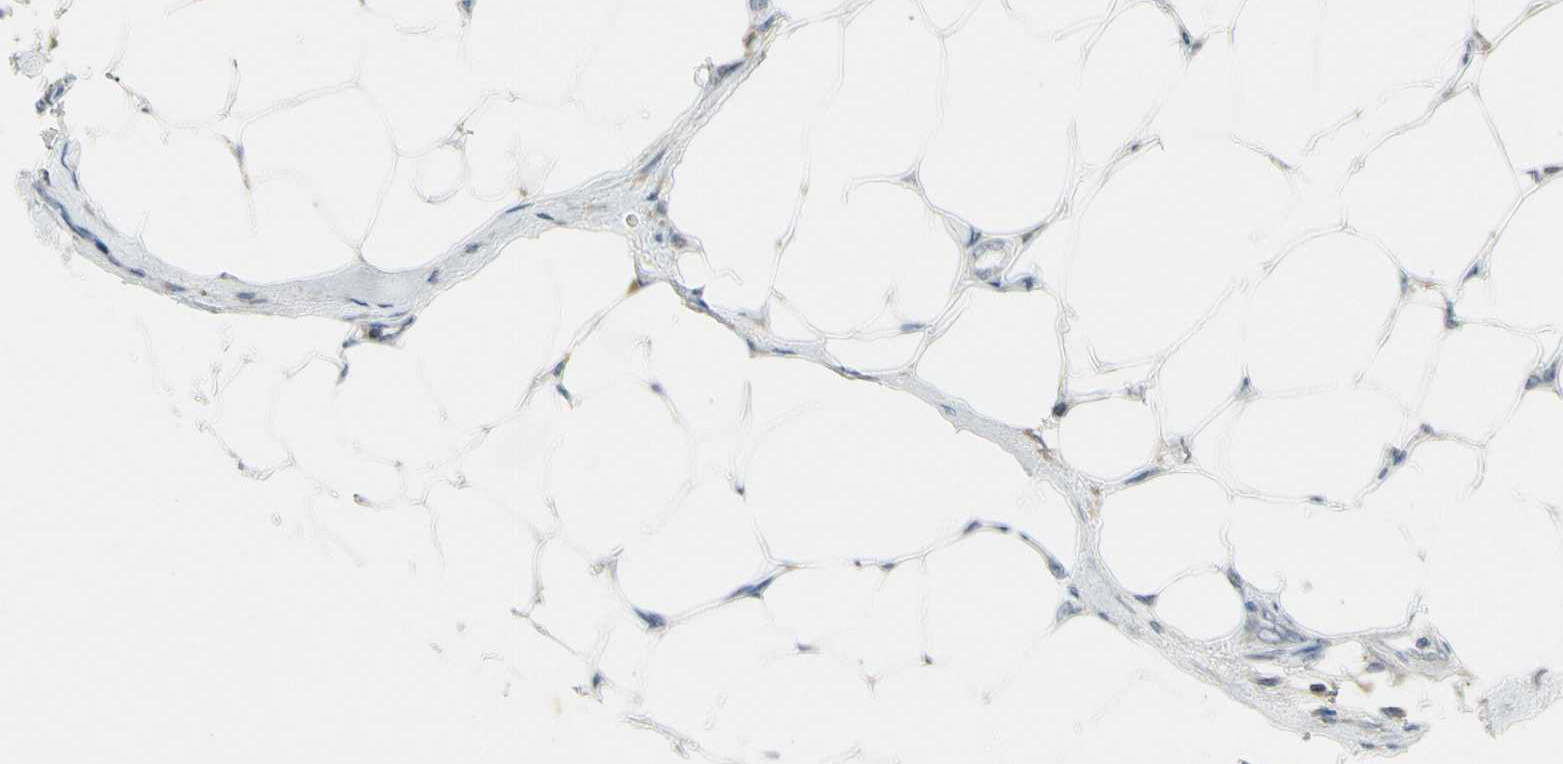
{"staining": {"intensity": "negative", "quantity": "none", "location": "none"}, "tissue": "breast cancer", "cell_type": "Tumor cells", "image_type": "cancer", "snomed": [{"axis": "morphology", "description": "Duct carcinoma"}, {"axis": "topography", "description": "Breast"}], "caption": "The histopathology image exhibits no staining of tumor cells in breast infiltrating ductal carcinoma.", "gene": "PDPN", "patient": {"sex": "female", "age": 80}}